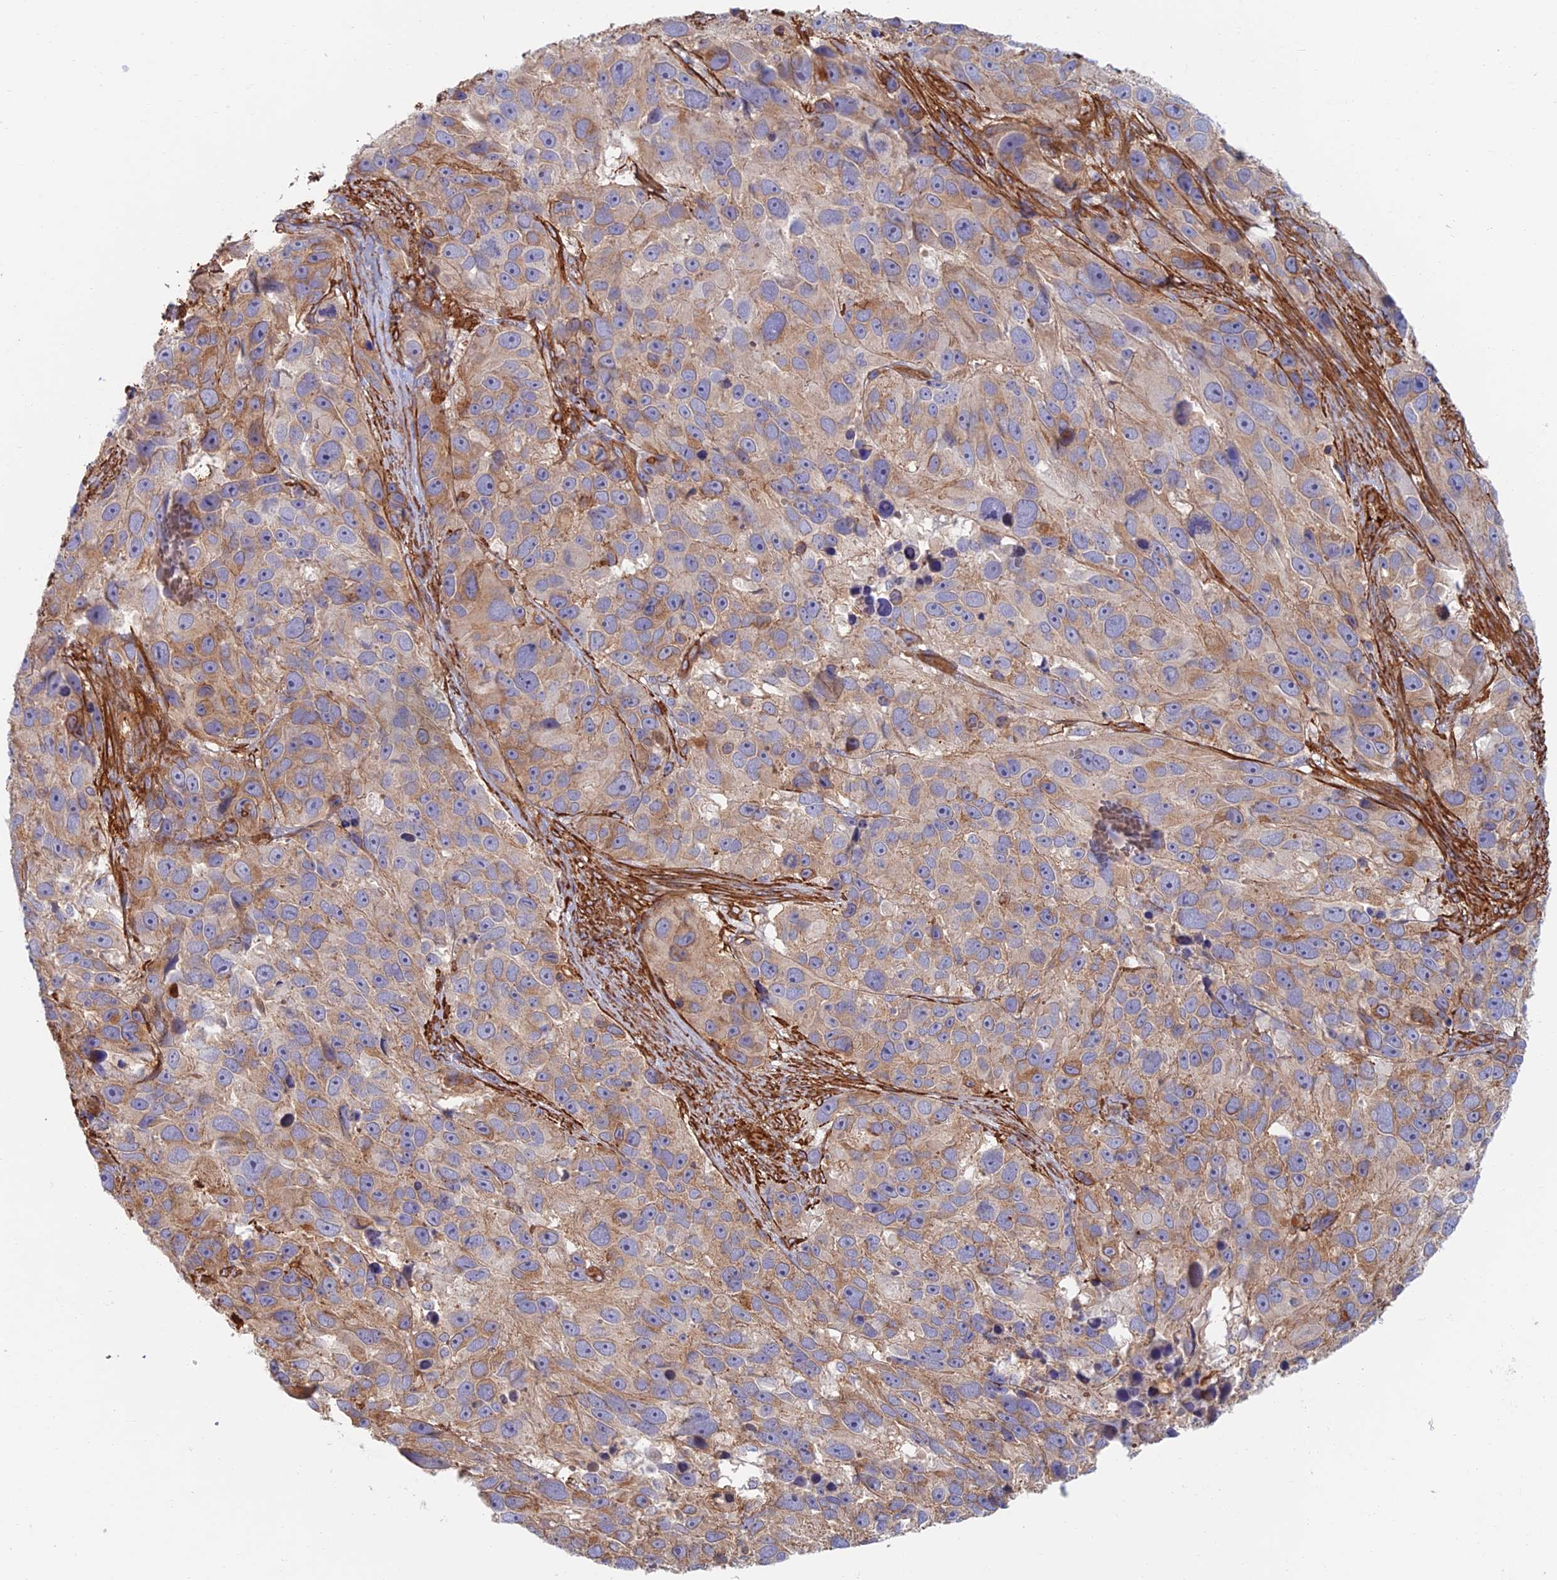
{"staining": {"intensity": "moderate", "quantity": "25%-75%", "location": "cytoplasmic/membranous"}, "tissue": "melanoma", "cell_type": "Tumor cells", "image_type": "cancer", "snomed": [{"axis": "morphology", "description": "Malignant melanoma, NOS"}, {"axis": "topography", "description": "Skin"}], "caption": "Immunohistochemistry of human melanoma displays medium levels of moderate cytoplasmic/membranous positivity in about 25%-75% of tumor cells.", "gene": "PAK4", "patient": {"sex": "male", "age": 84}}